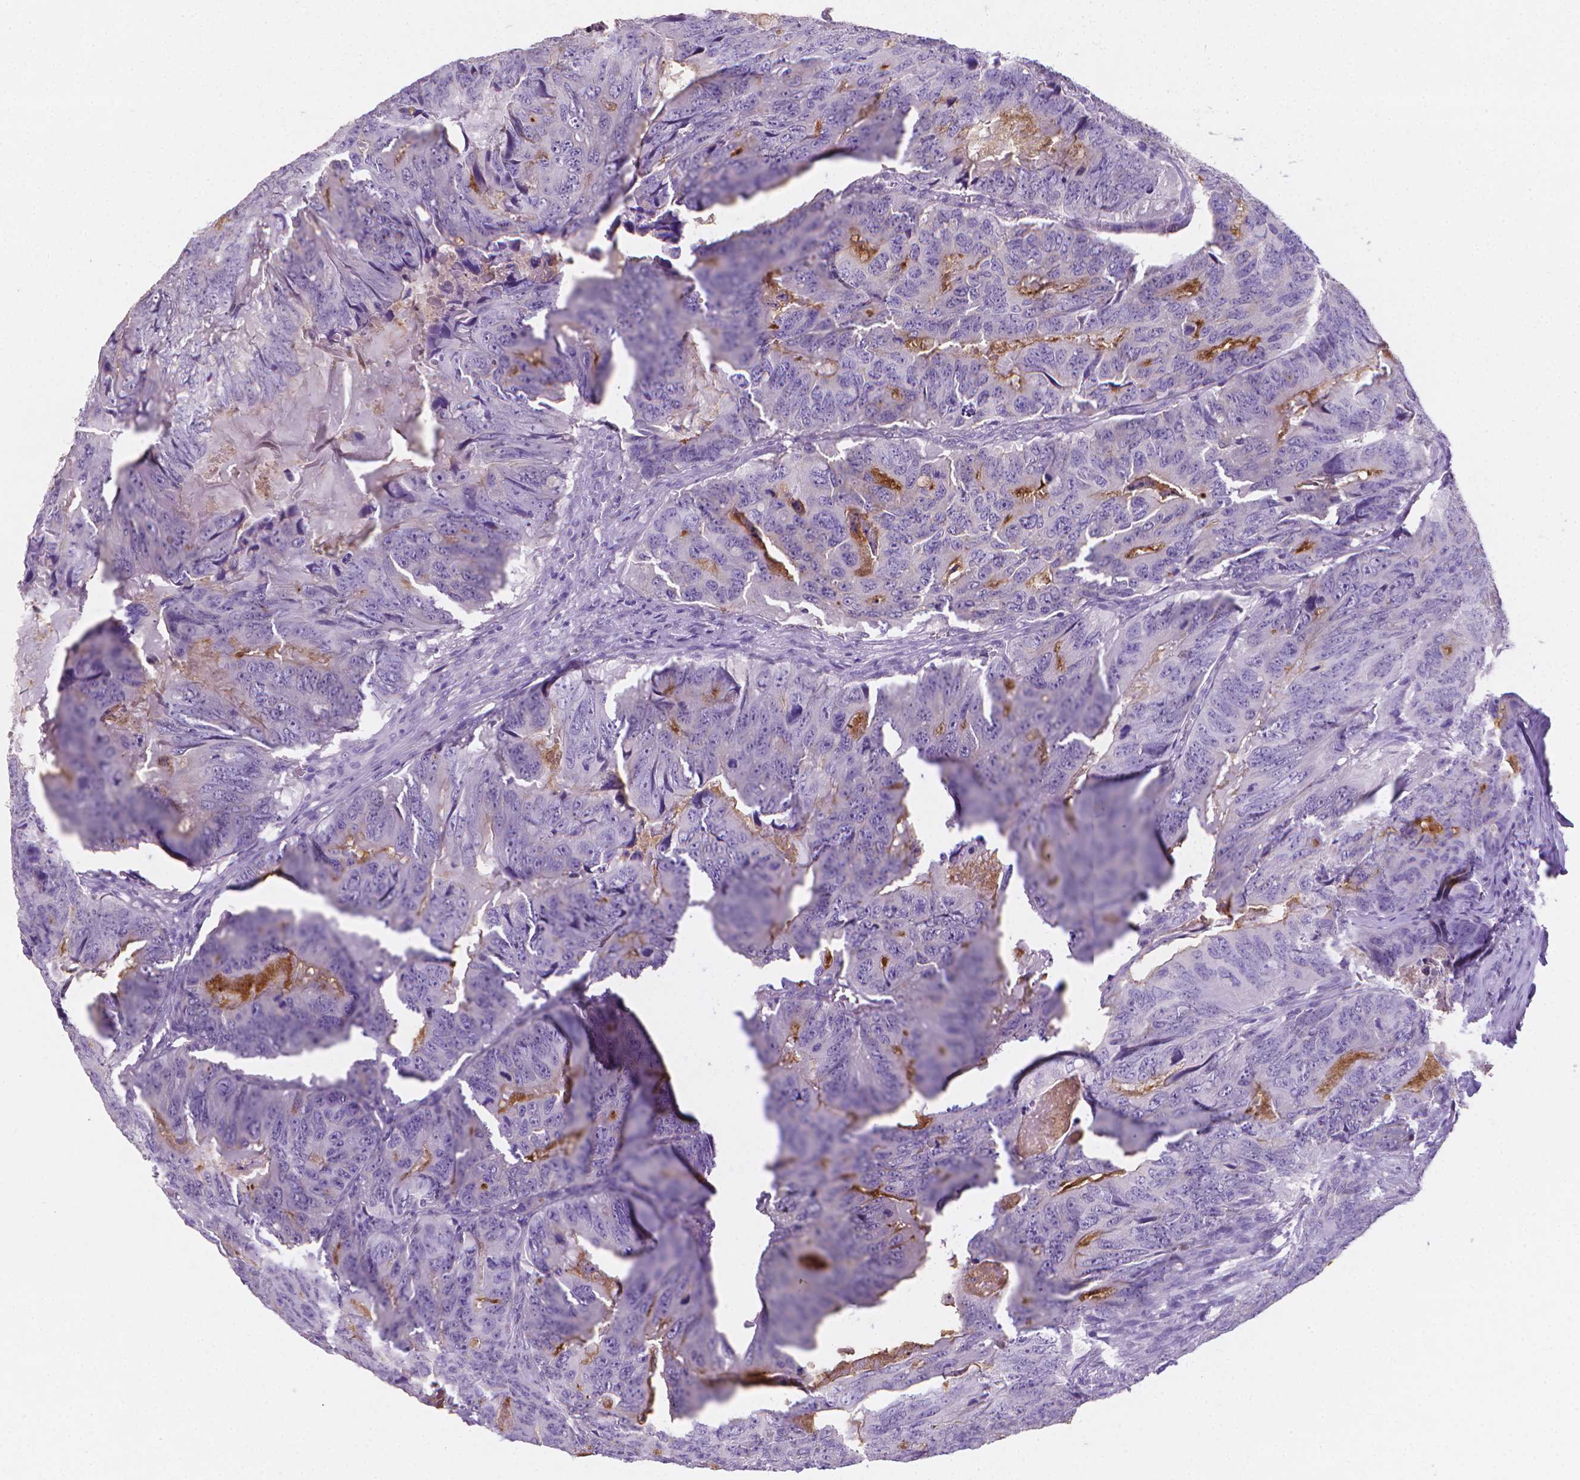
{"staining": {"intensity": "moderate", "quantity": "25%-75%", "location": "cytoplasmic/membranous"}, "tissue": "colorectal cancer", "cell_type": "Tumor cells", "image_type": "cancer", "snomed": [{"axis": "morphology", "description": "Adenocarcinoma, NOS"}, {"axis": "topography", "description": "Colon"}], "caption": "Immunohistochemical staining of human colorectal cancer (adenocarcinoma) demonstrates medium levels of moderate cytoplasmic/membranous positivity in approximately 25%-75% of tumor cells. The protein of interest is shown in brown color, while the nuclei are stained blue.", "gene": "XPNPEP2", "patient": {"sex": "male", "age": 79}}